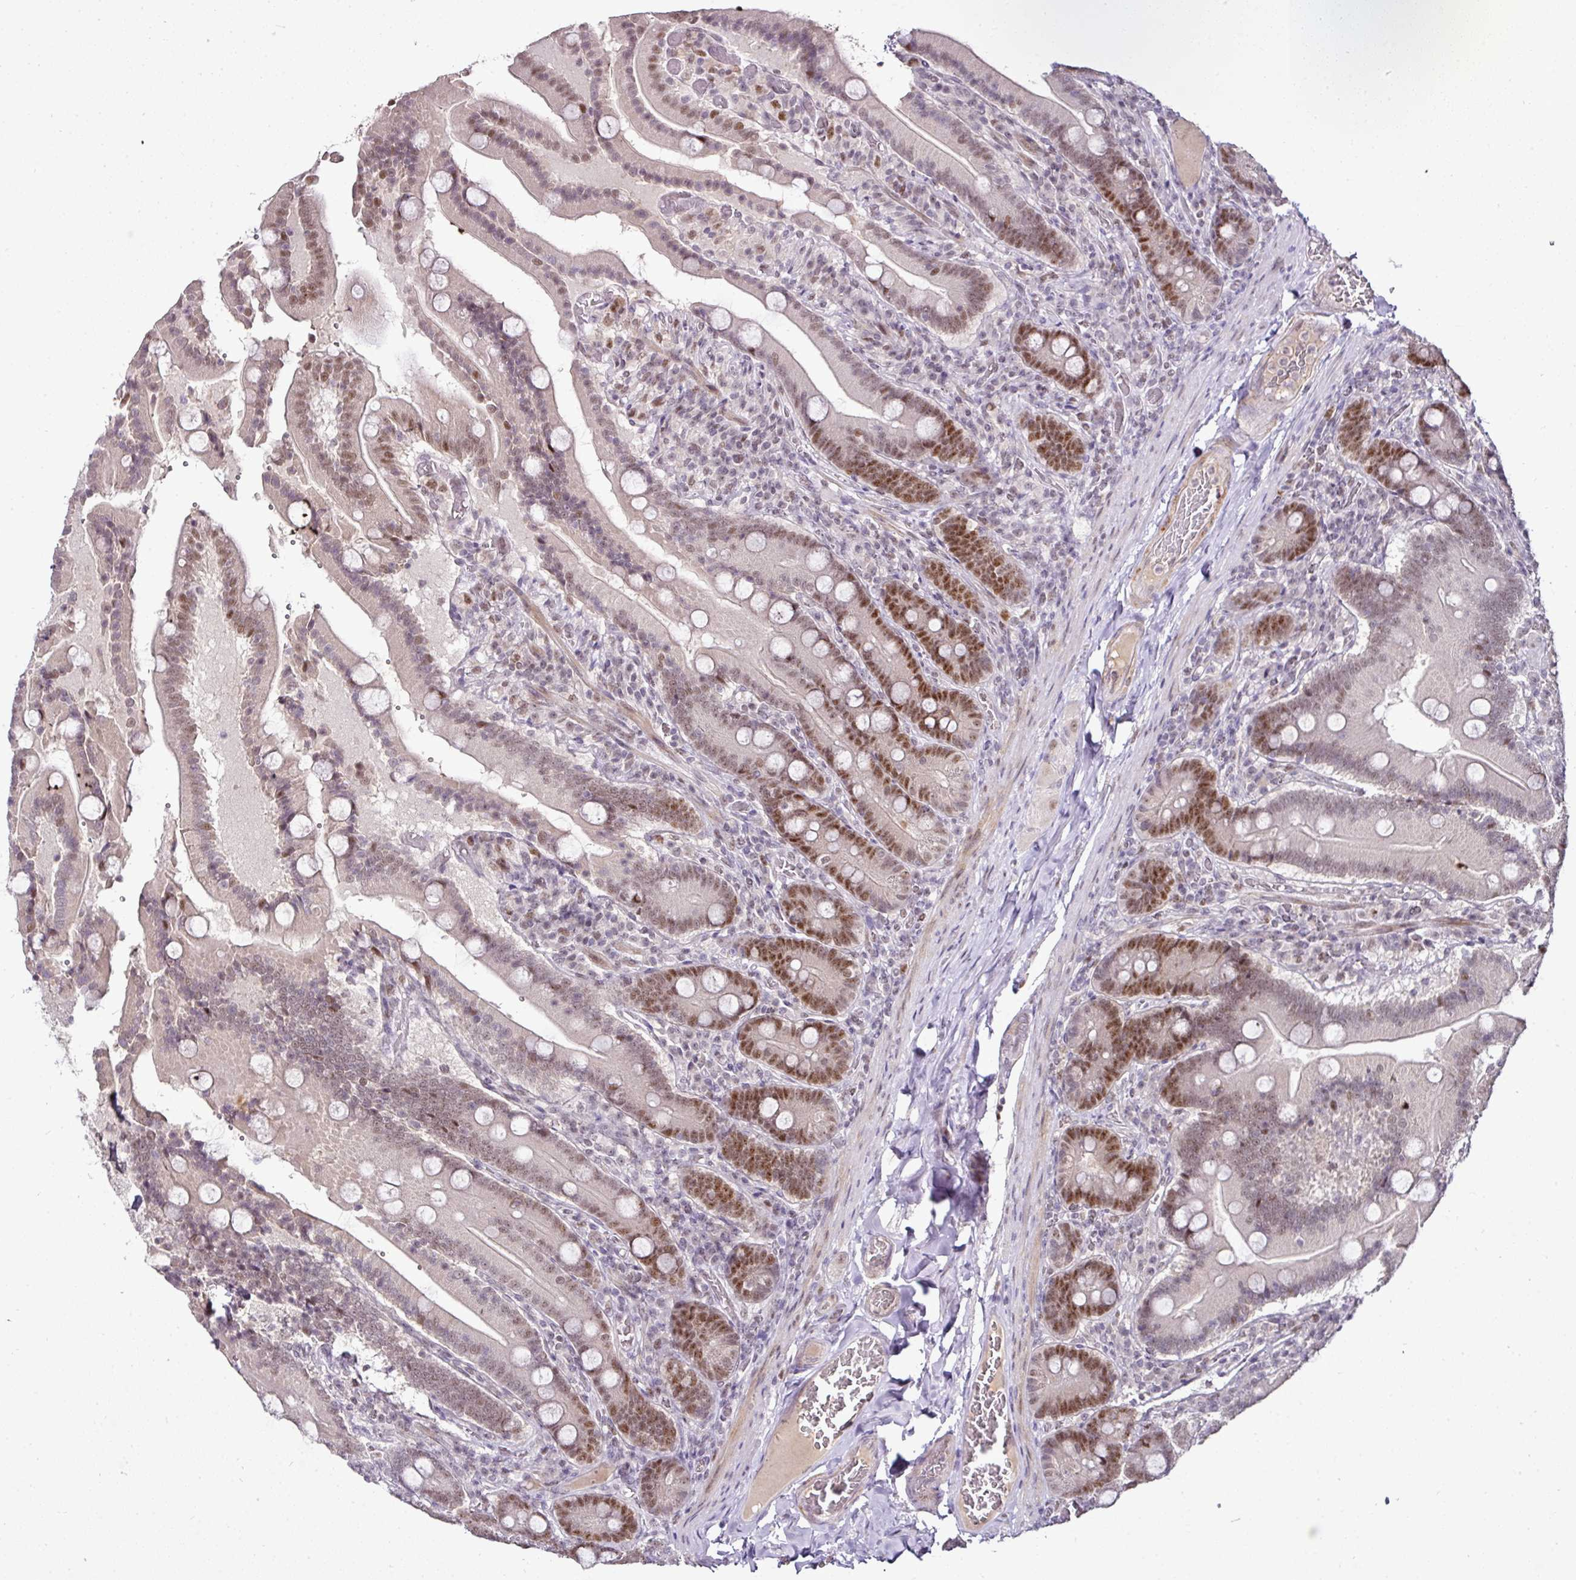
{"staining": {"intensity": "strong", "quantity": "25%-75%", "location": "nuclear"}, "tissue": "duodenum", "cell_type": "Glandular cells", "image_type": "normal", "snomed": [{"axis": "morphology", "description": "Normal tissue, NOS"}, {"axis": "topography", "description": "Duodenum"}], "caption": "Duodenum stained with immunohistochemistry (IHC) exhibits strong nuclear expression in approximately 25%-75% of glandular cells.", "gene": "KLF16", "patient": {"sex": "female", "age": 62}}